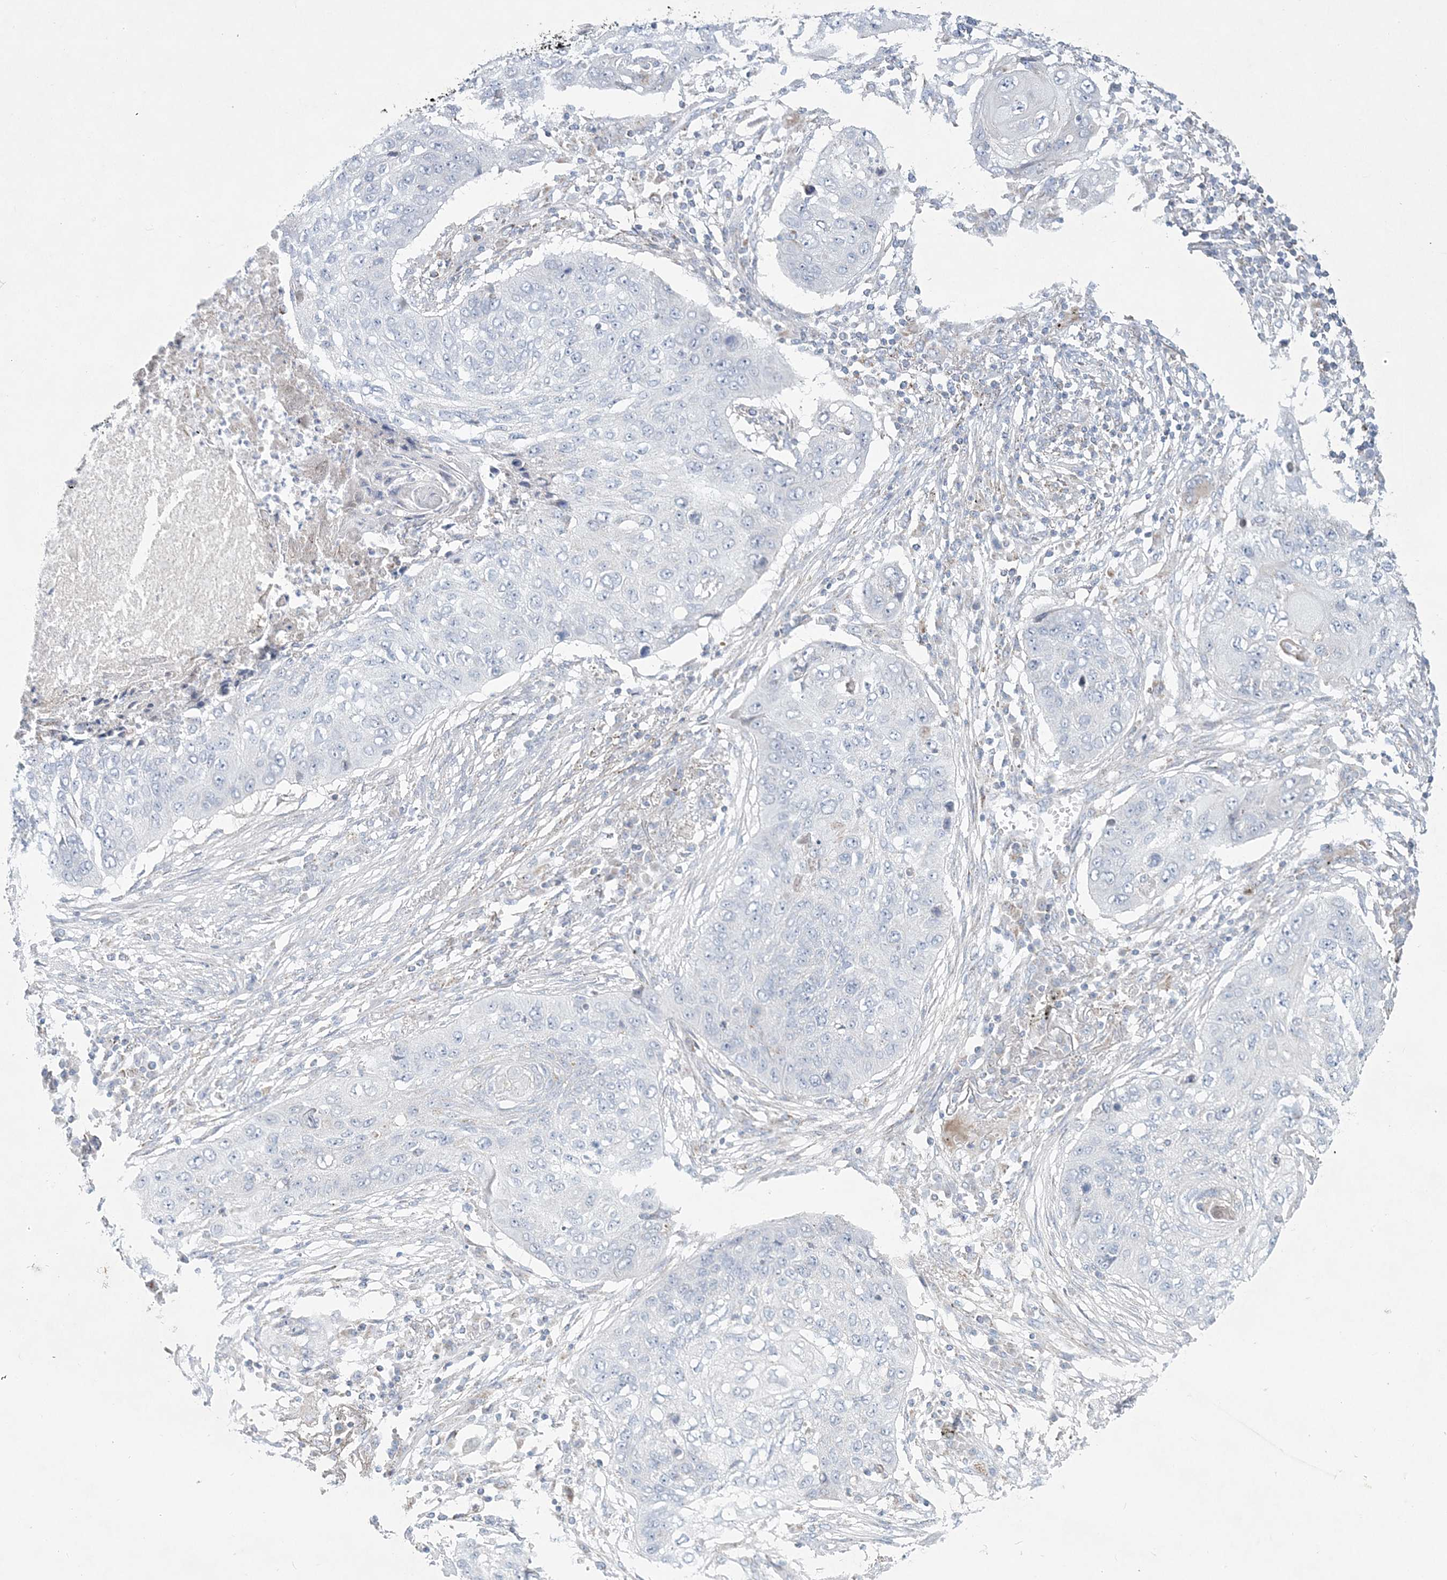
{"staining": {"intensity": "negative", "quantity": "none", "location": "none"}, "tissue": "lung cancer", "cell_type": "Tumor cells", "image_type": "cancer", "snomed": [{"axis": "morphology", "description": "Squamous cell carcinoma, NOS"}, {"axis": "topography", "description": "Lung"}], "caption": "Lung cancer was stained to show a protein in brown. There is no significant staining in tumor cells.", "gene": "TBC1D7", "patient": {"sex": "female", "age": 63}}